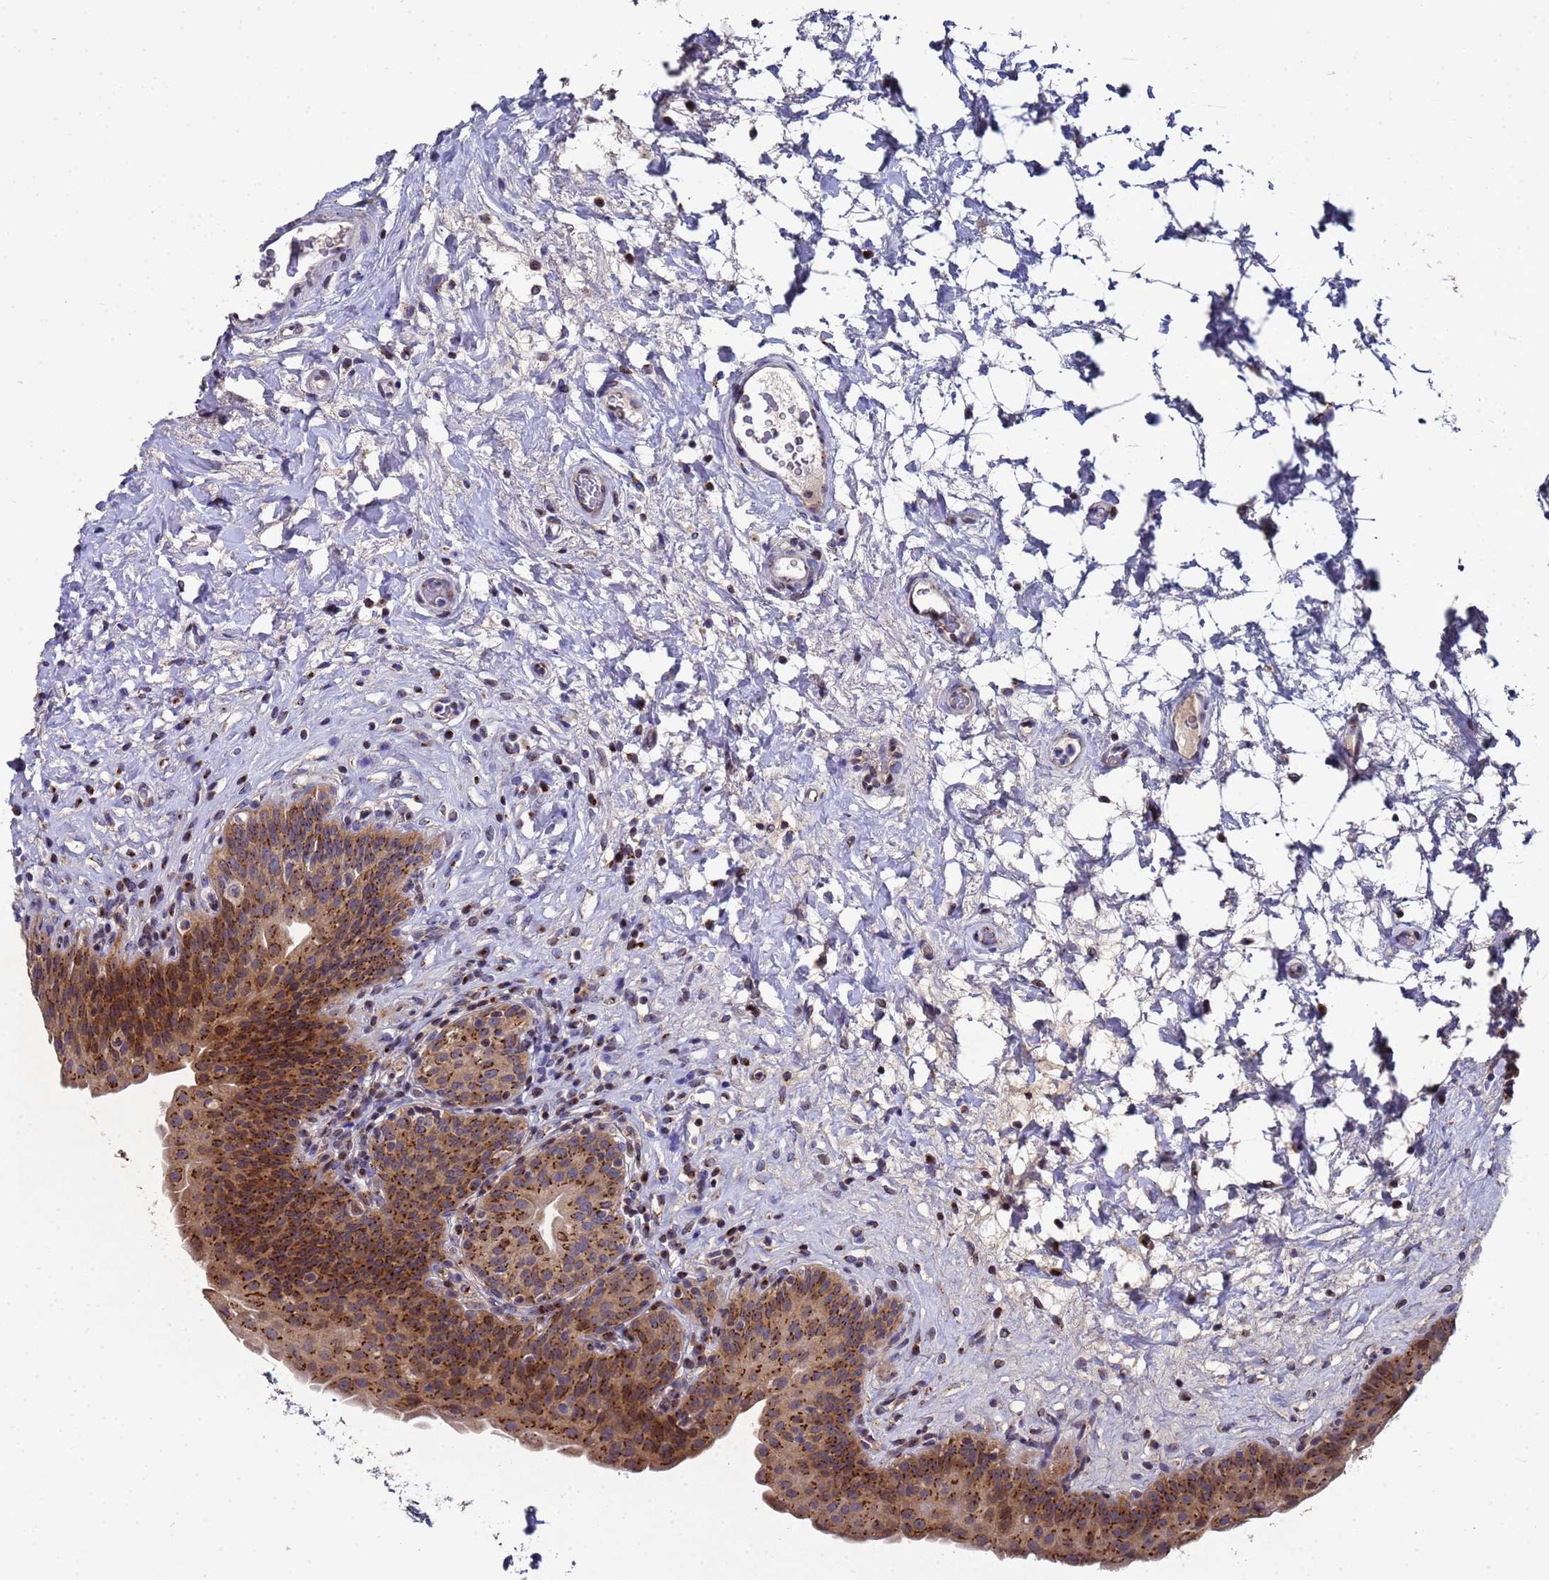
{"staining": {"intensity": "strong", "quantity": ">75%", "location": "cytoplasmic/membranous"}, "tissue": "urinary bladder", "cell_type": "Urothelial cells", "image_type": "normal", "snomed": [{"axis": "morphology", "description": "Normal tissue, NOS"}, {"axis": "topography", "description": "Urinary bladder"}], "caption": "The immunohistochemical stain highlights strong cytoplasmic/membranous positivity in urothelial cells of normal urinary bladder. (Stains: DAB (3,3'-diaminobenzidine) in brown, nuclei in blue, Microscopy: brightfield microscopy at high magnification).", "gene": "NSUN6", "patient": {"sex": "male", "age": 83}}